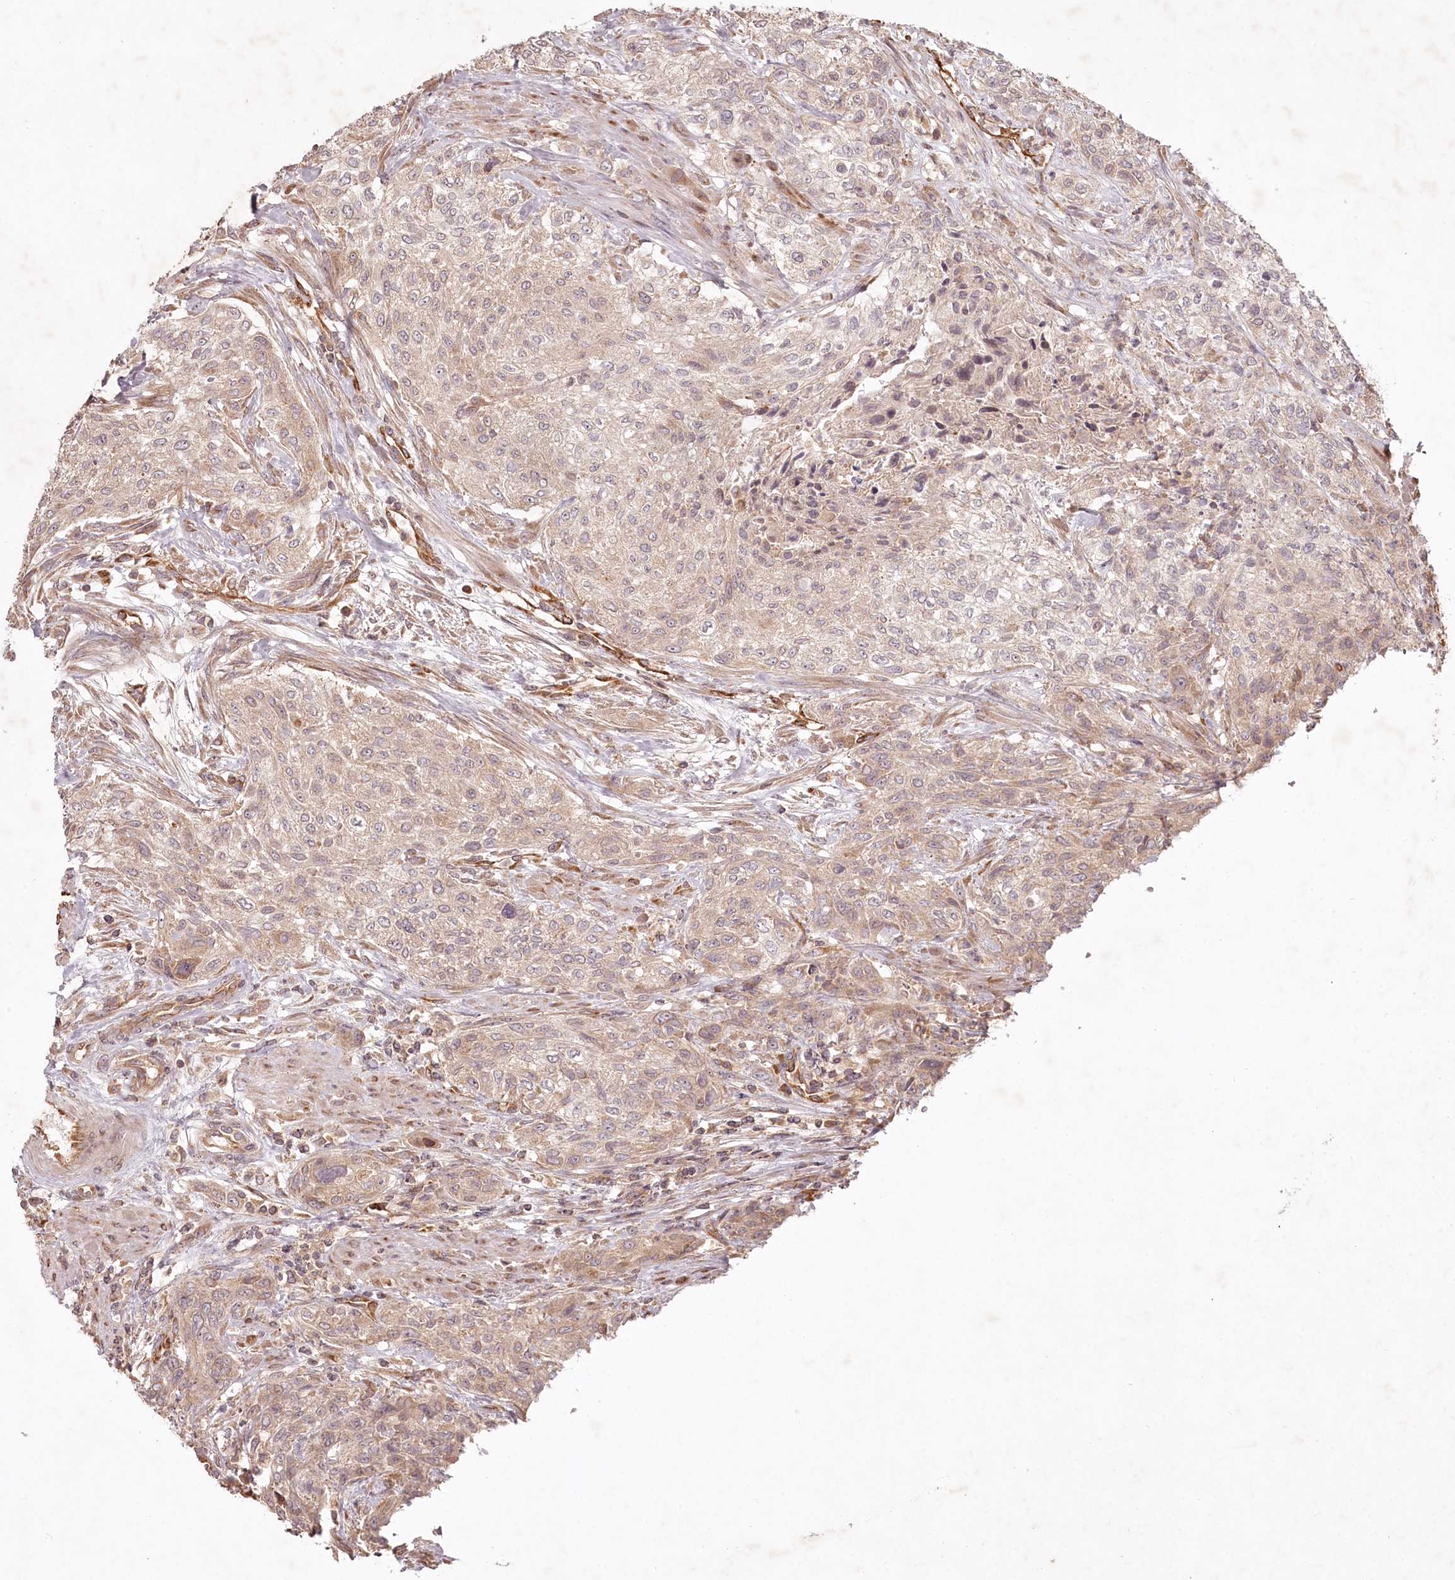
{"staining": {"intensity": "weak", "quantity": "<25%", "location": "cytoplasmic/membranous"}, "tissue": "urothelial cancer", "cell_type": "Tumor cells", "image_type": "cancer", "snomed": [{"axis": "morphology", "description": "Normal tissue, NOS"}, {"axis": "morphology", "description": "Urothelial carcinoma, NOS"}, {"axis": "topography", "description": "Urinary bladder"}, {"axis": "topography", "description": "Peripheral nerve tissue"}], "caption": "High power microscopy micrograph of an immunohistochemistry (IHC) image of transitional cell carcinoma, revealing no significant expression in tumor cells.", "gene": "TMIE", "patient": {"sex": "male", "age": 35}}